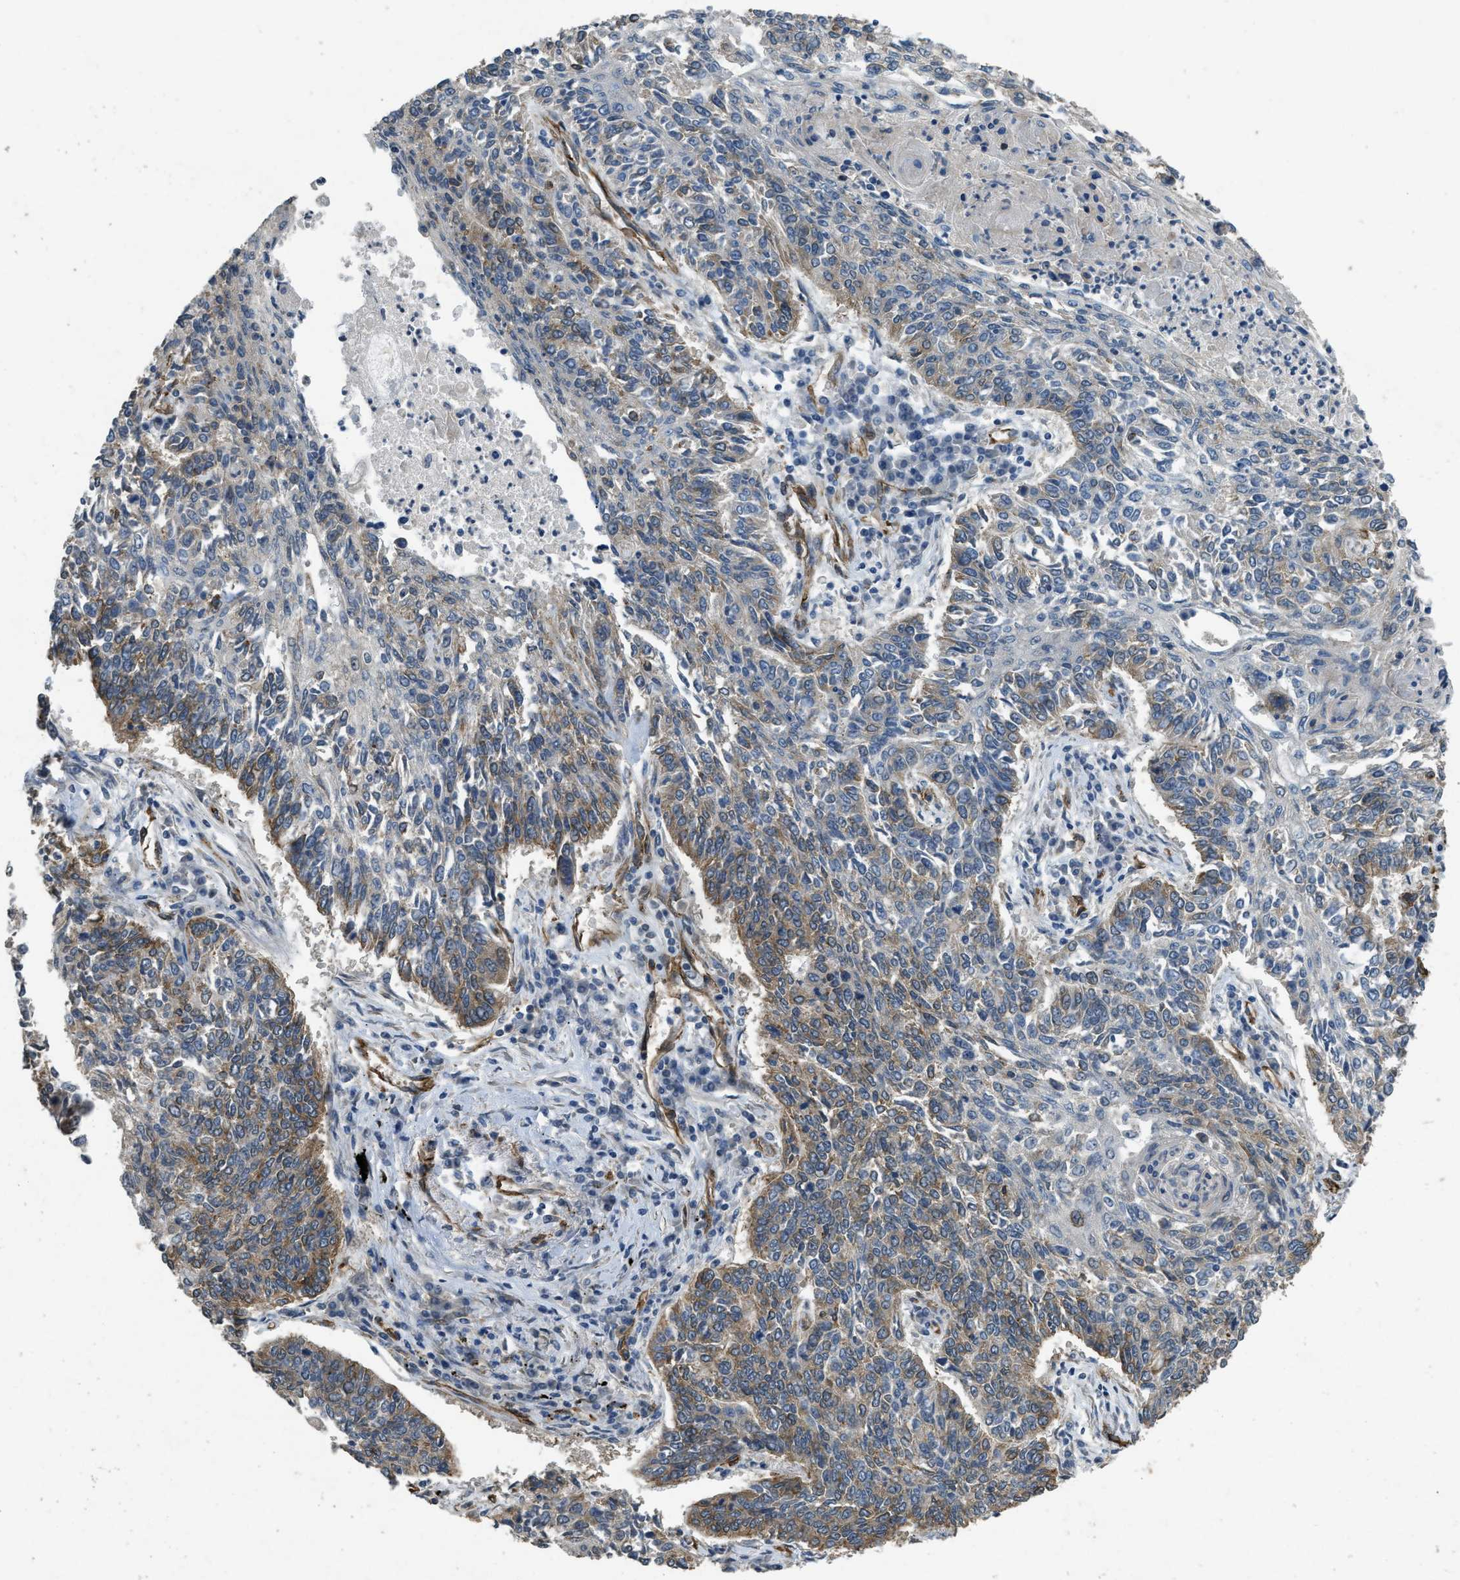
{"staining": {"intensity": "moderate", "quantity": "25%-75%", "location": "cytoplasmic/membranous"}, "tissue": "lung cancer", "cell_type": "Tumor cells", "image_type": "cancer", "snomed": [{"axis": "morphology", "description": "Normal tissue, NOS"}, {"axis": "morphology", "description": "Squamous cell carcinoma, NOS"}, {"axis": "topography", "description": "Cartilage tissue"}, {"axis": "topography", "description": "Bronchus"}, {"axis": "topography", "description": "Lung"}], "caption": "A brown stain labels moderate cytoplasmic/membranous expression of a protein in human lung cancer (squamous cell carcinoma) tumor cells.", "gene": "NMB", "patient": {"sex": "female", "age": 49}}